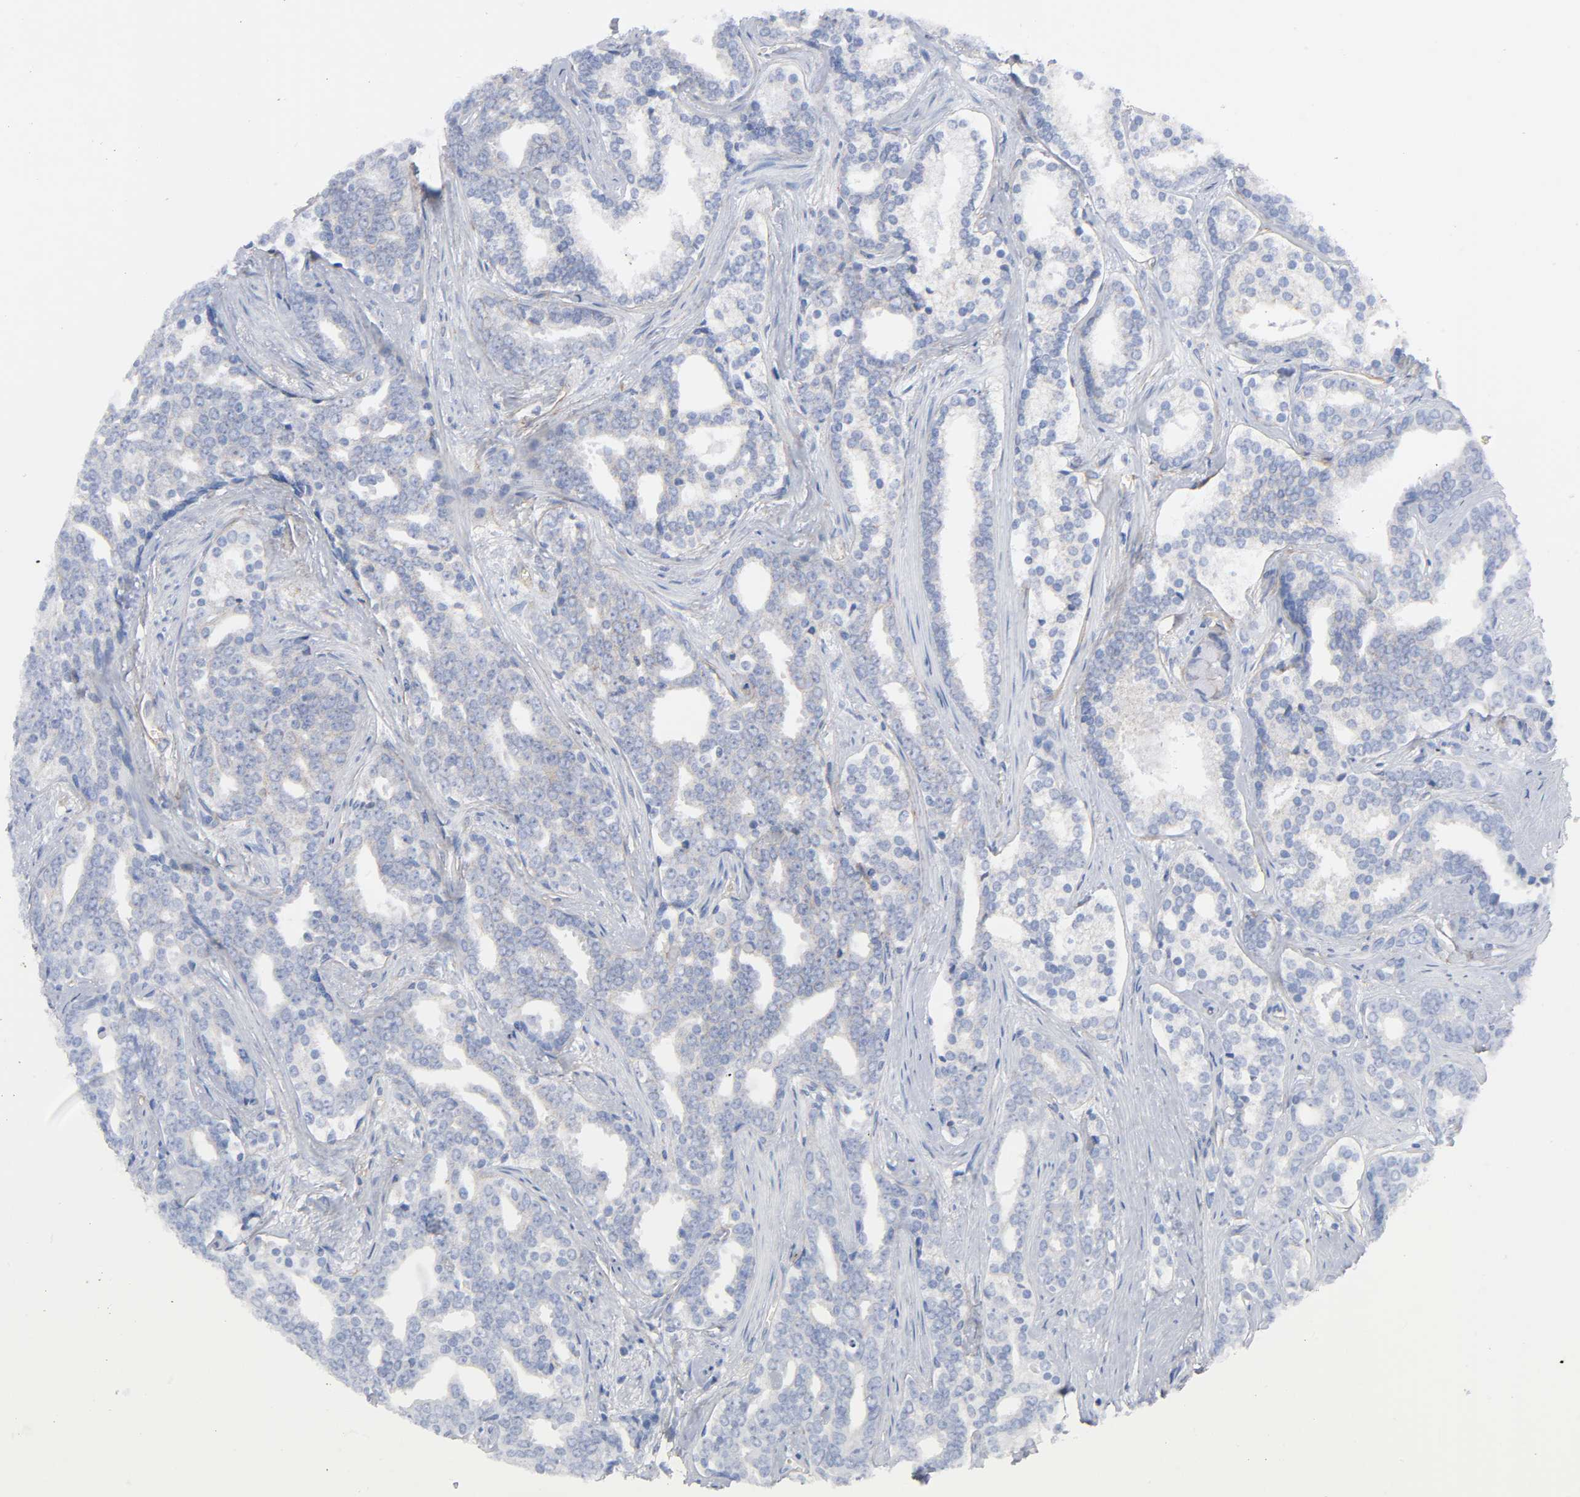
{"staining": {"intensity": "negative", "quantity": "none", "location": "none"}, "tissue": "prostate cancer", "cell_type": "Tumor cells", "image_type": "cancer", "snomed": [{"axis": "morphology", "description": "Adenocarcinoma, High grade"}, {"axis": "topography", "description": "Prostate"}], "caption": "Immunohistochemical staining of human prostate cancer (adenocarcinoma (high-grade)) shows no significant staining in tumor cells.", "gene": "SPTAN1", "patient": {"sex": "male", "age": 67}}